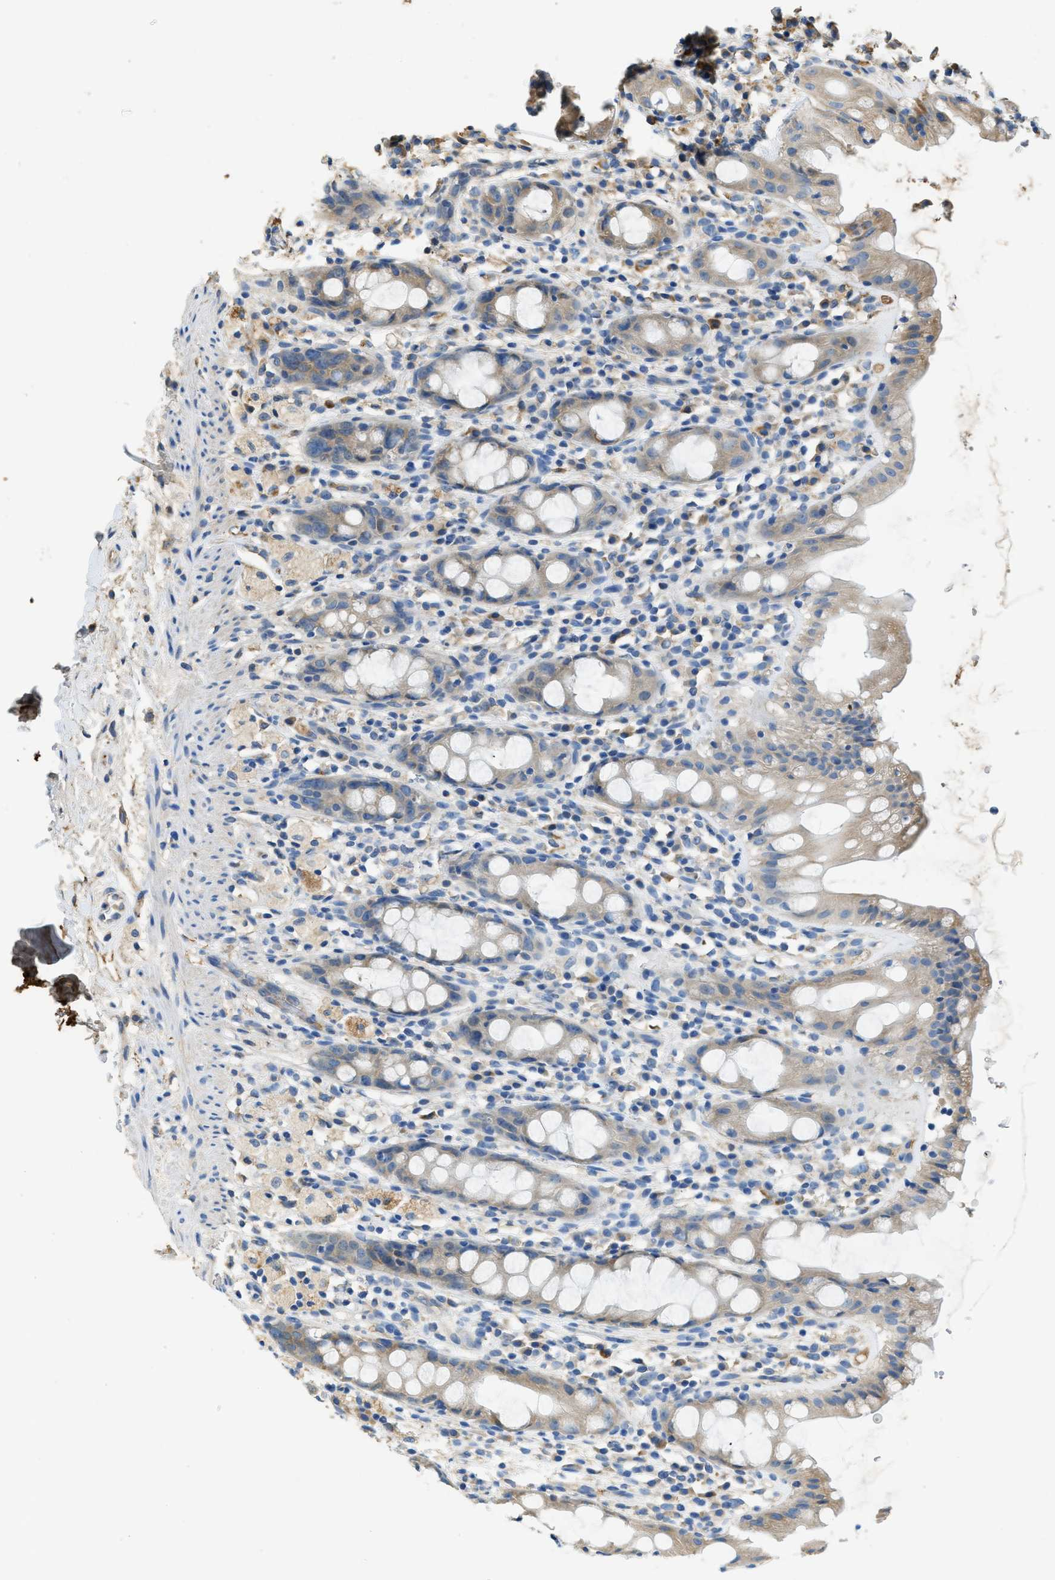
{"staining": {"intensity": "weak", "quantity": "<25%", "location": "cytoplasmic/membranous"}, "tissue": "rectum", "cell_type": "Glandular cells", "image_type": "normal", "snomed": [{"axis": "morphology", "description": "Normal tissue, NOS"}, {"axis": "topography", "description": "Rectum"}], "caption": "This histopathology image is of normal rectum stained with immunohistochemistry to label a protein in brown with the nuclei are counter-stained blue. There is no expression in glandular cells. (Stains: DAB IHC with hematoxylin counter stain, Microscopy: brightfield microscopy at high magnification).", "gene": "RIPK2", "patient": {"sex": "male", "age": 44}}